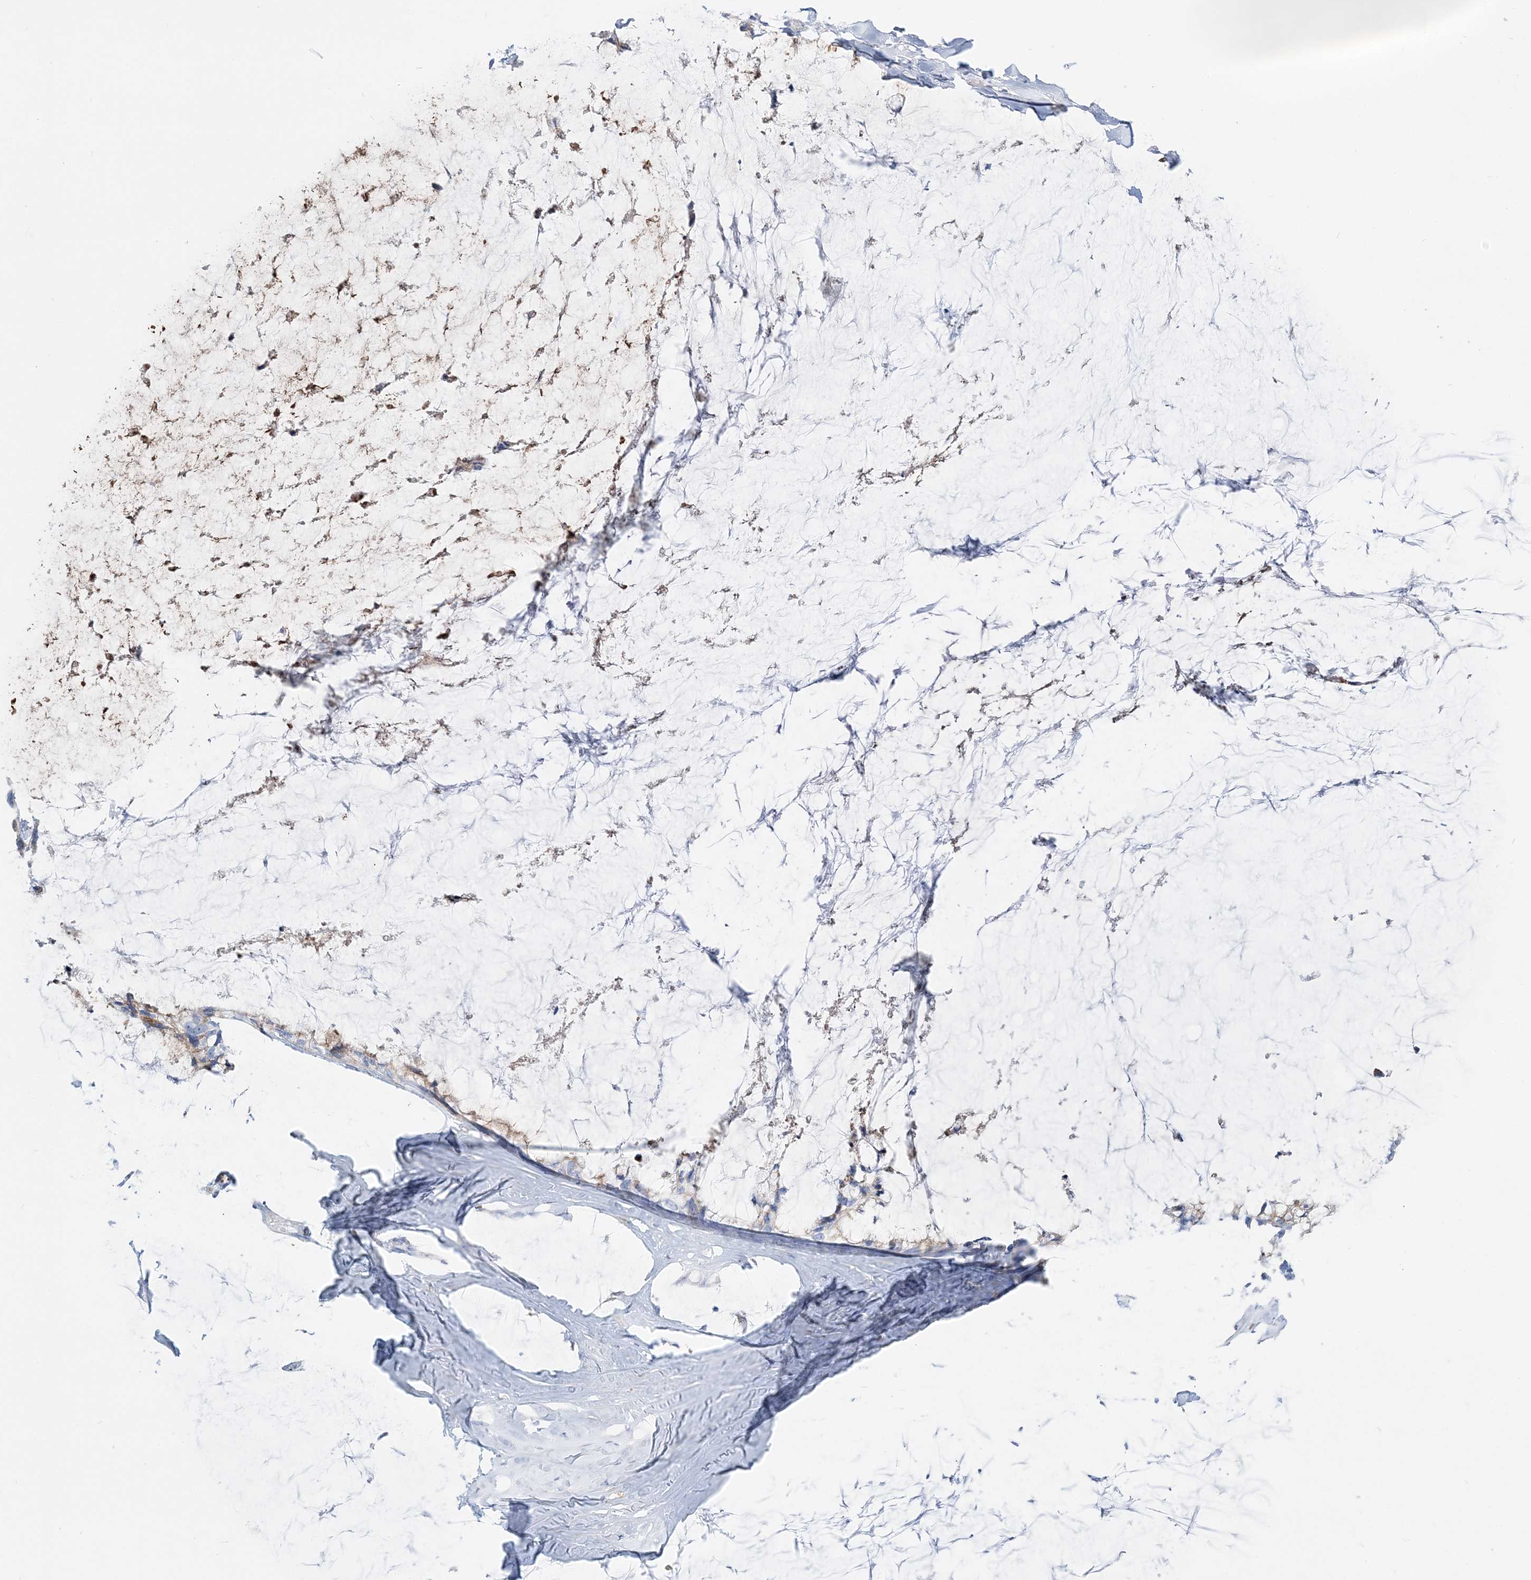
{"staining": {"intensity": "weak", "quantity": "25%-75%", "location": "cytoplasmic/membranous"}, "tissue": "ovarian cancer", "cell_type": "Tumor cells", "image_type": "cancer", "snomed": [{"axis": "morphology", "description": "Cystadenocarcinoma, mucinous, NOS"}, {"axis": "topography", "description": "Ovary"}], "caption": "Human ovarian mucinous cystadenocarcinoma stained for a protein (brown) demonstrates weak cytoplasmic/membranous positive expression in about 25%-75% of tumor cells.", "gene": "TSPYL6", "patient": {"sex": "female", "age": 39}}